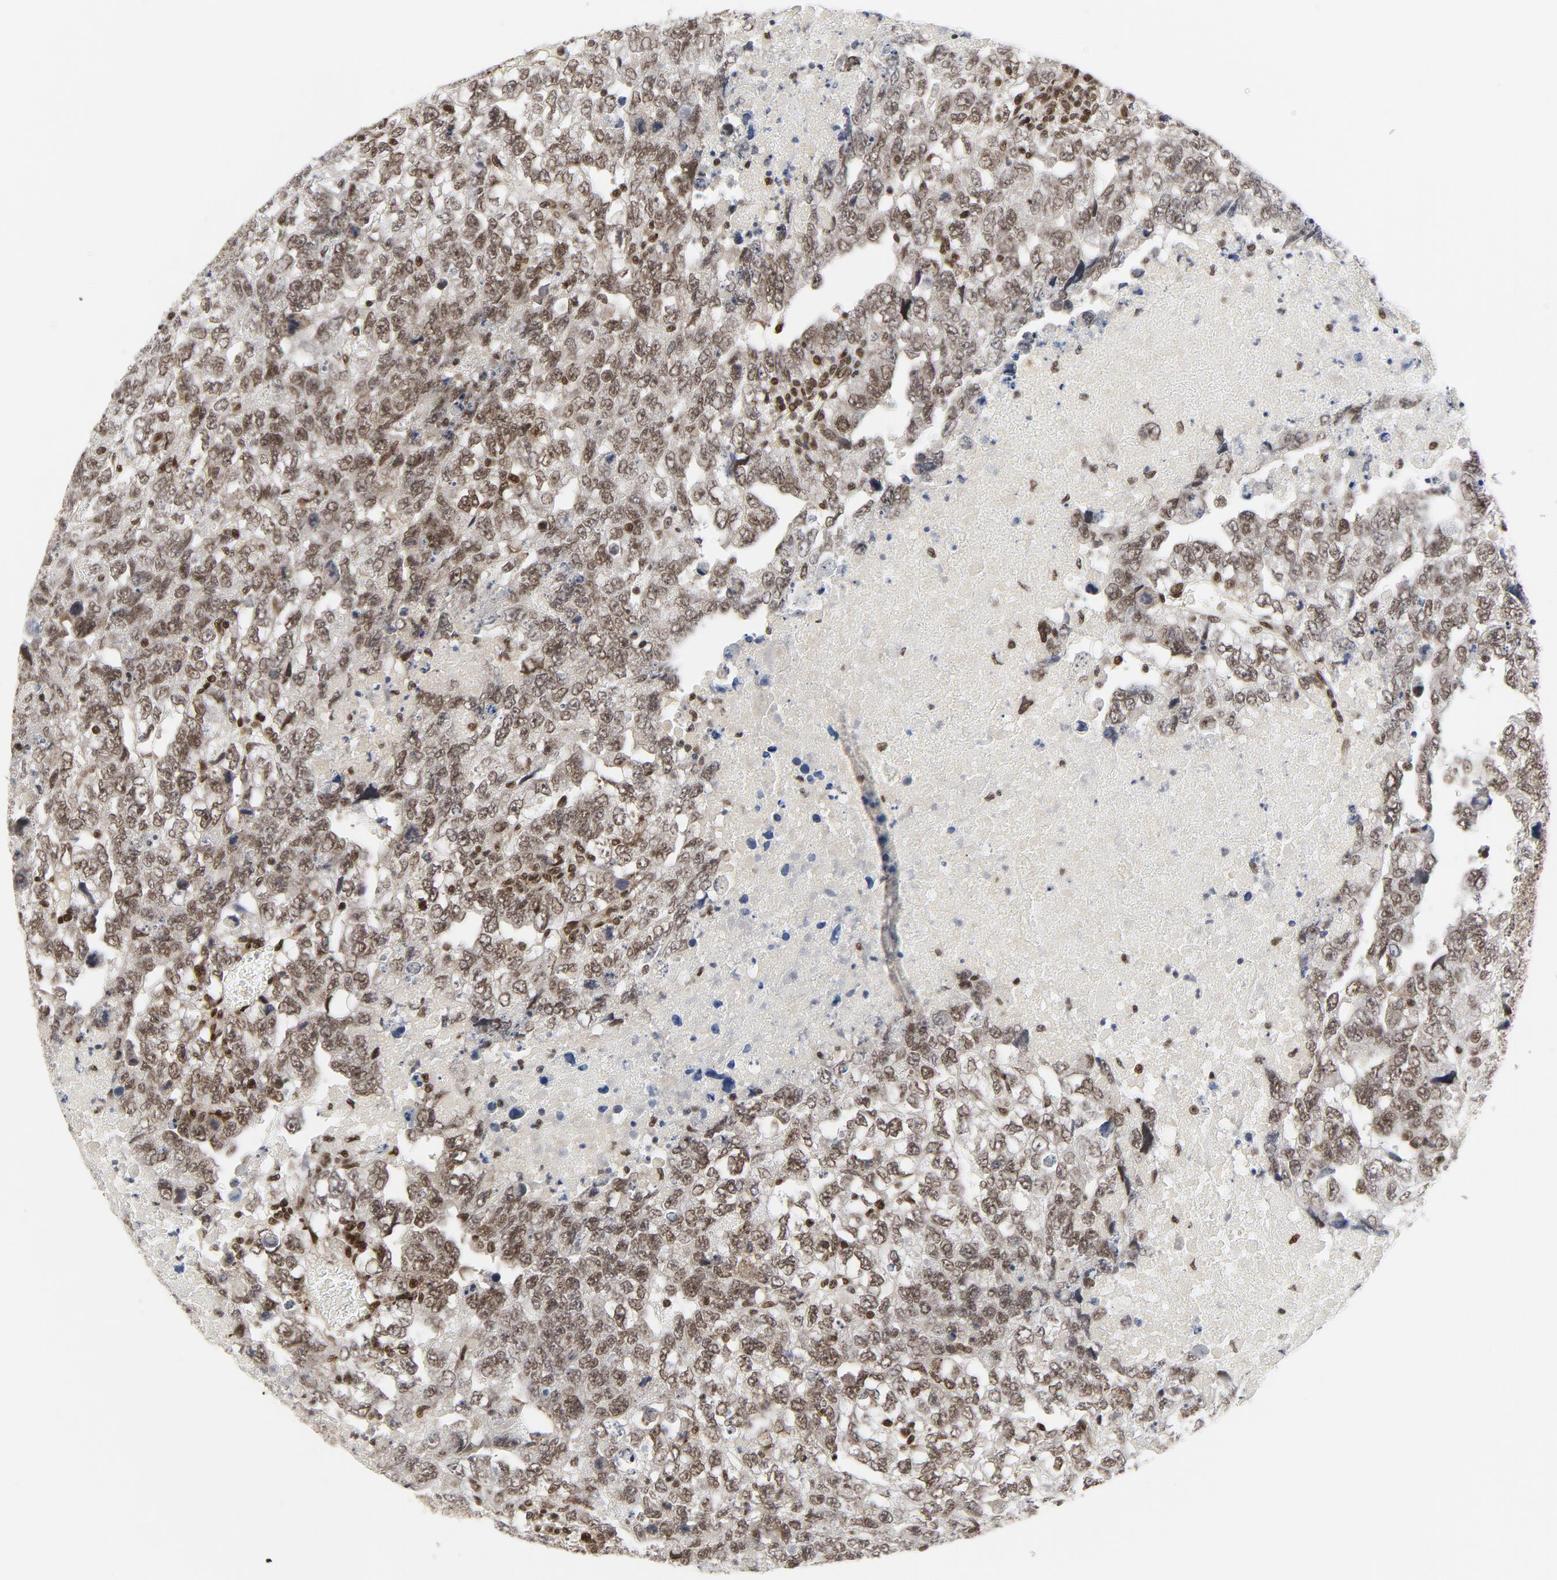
{"staining": {"intensity": "moderate", "quantity": ">75%", "location": "nuclear"}, "tissue": "testis cancer", "cell_type": "Tumor cells", "image_type": "cancer", "snomed": [{"axis": "morphology", "description": "Carcinoma, Embryonal, NOS"}, {"axis": "topography", "description": "Testis"}], "caption": "Testis embryonal carcinoma stained with DAB immunohistochemistry reveals medium levels of moderate nuclear expression in approximately >75% of tumor cells. Using DAB (brown) and hematoxylin (blue) stains, captured at high magnification using brightfield microscopy.", "gene": "ERCC1", "patient": {"sex": "male", "age": 36}}